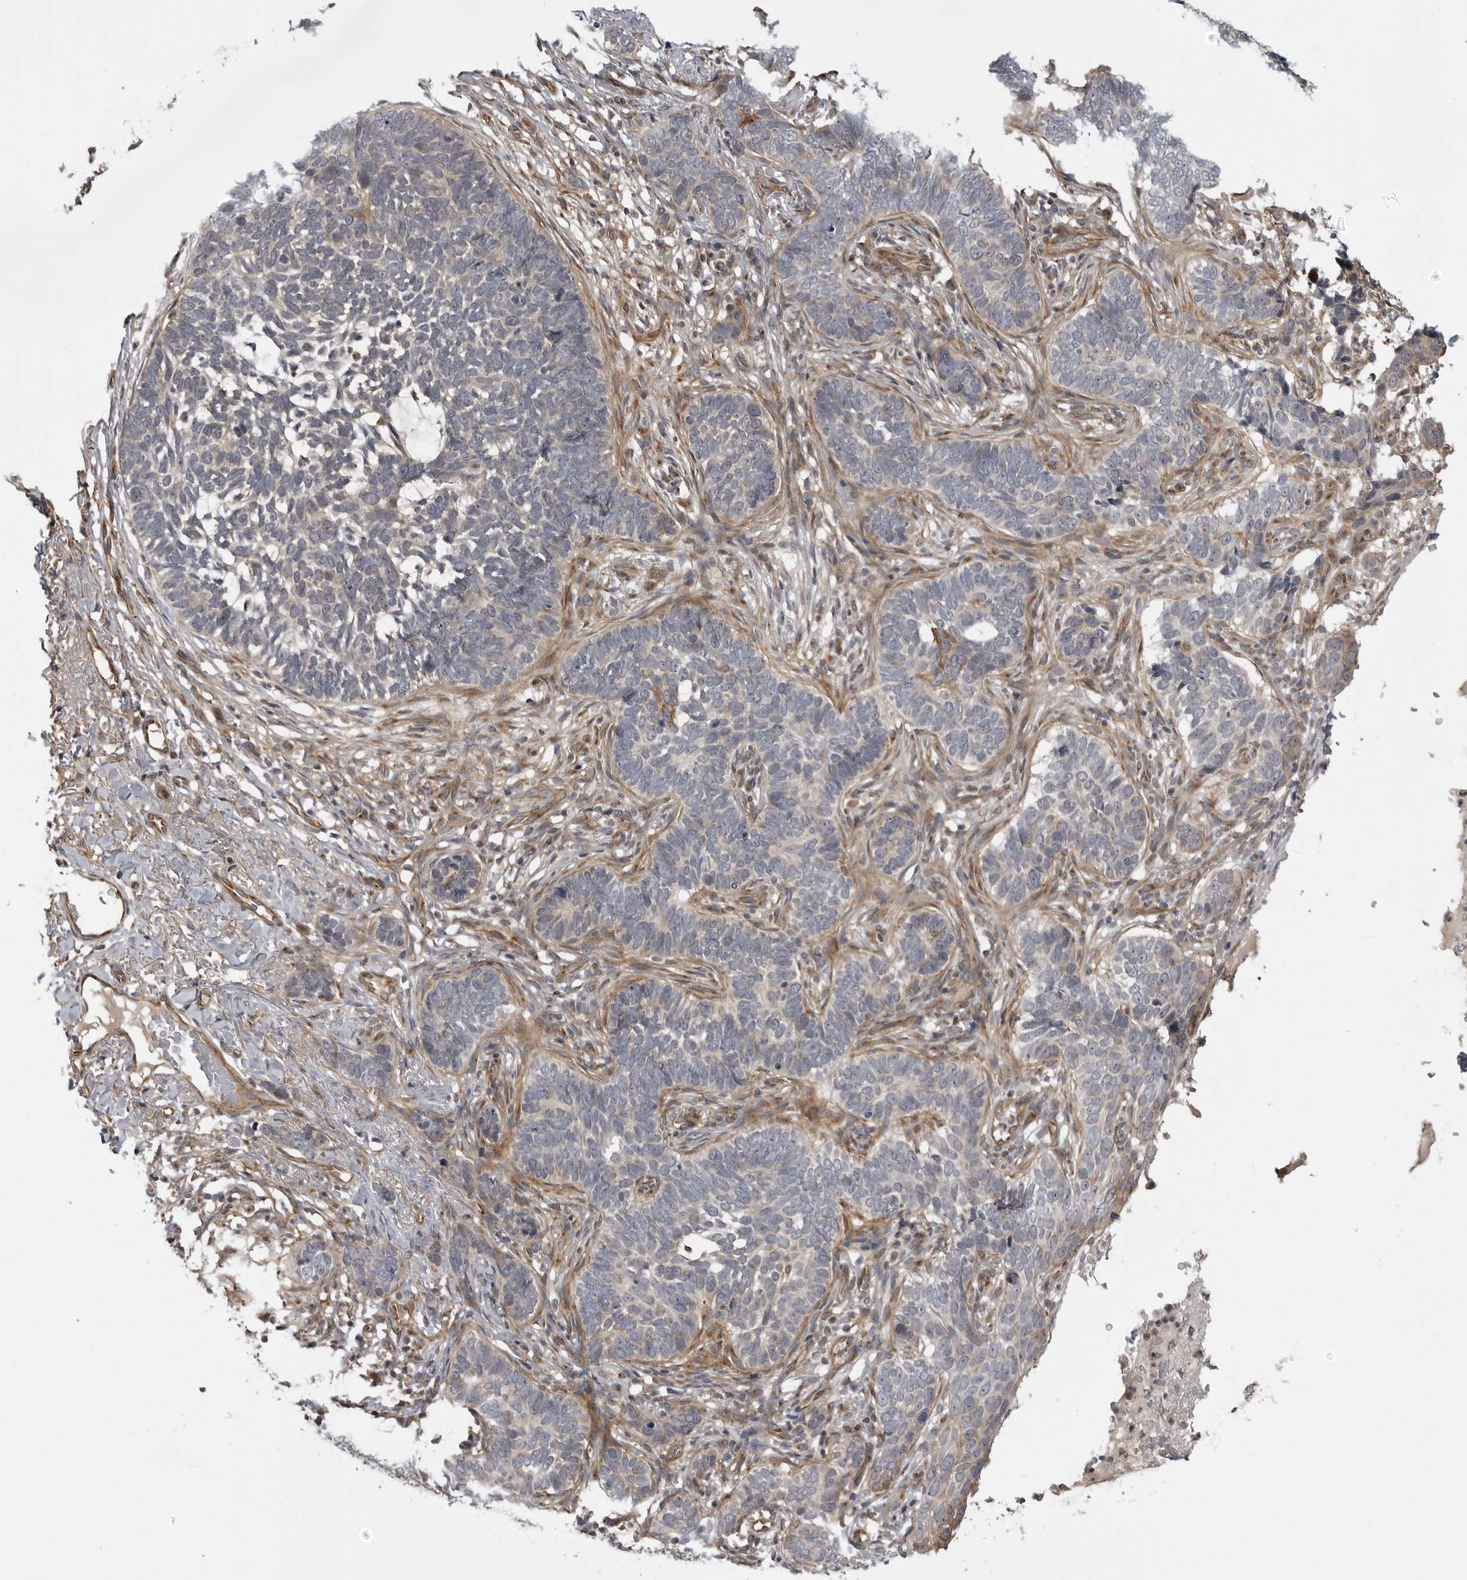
{"staining": {"intensity": "moderate", "quantity": "<25%", "location": "cytoplasmic/membranous"}, "tissue": "skin cancer", "cell_type": "Tumor cells", "image_type": "cancer", "snomed": [{"axis": "morphology", "description": "Normal tissue, NOS"}, {"axis": "morphology", "description": "Basal cell carcinoma"}, {"axis": "topography", "description": "Skin"}], "caption": "Immunohistochemistry (IHC) image of neoplastic tissue: basal cell carcinoma (skin) stained using immunohistochemistry (IHC) exhibits low levels of moderate protein expression localized specifically in the cytoplasmic/membranous of tumor cells, appearing as a cytoplasmic/membranous brown color.", "gene": "LRRC45", "patient": {"sex": "male", "age": 77}}